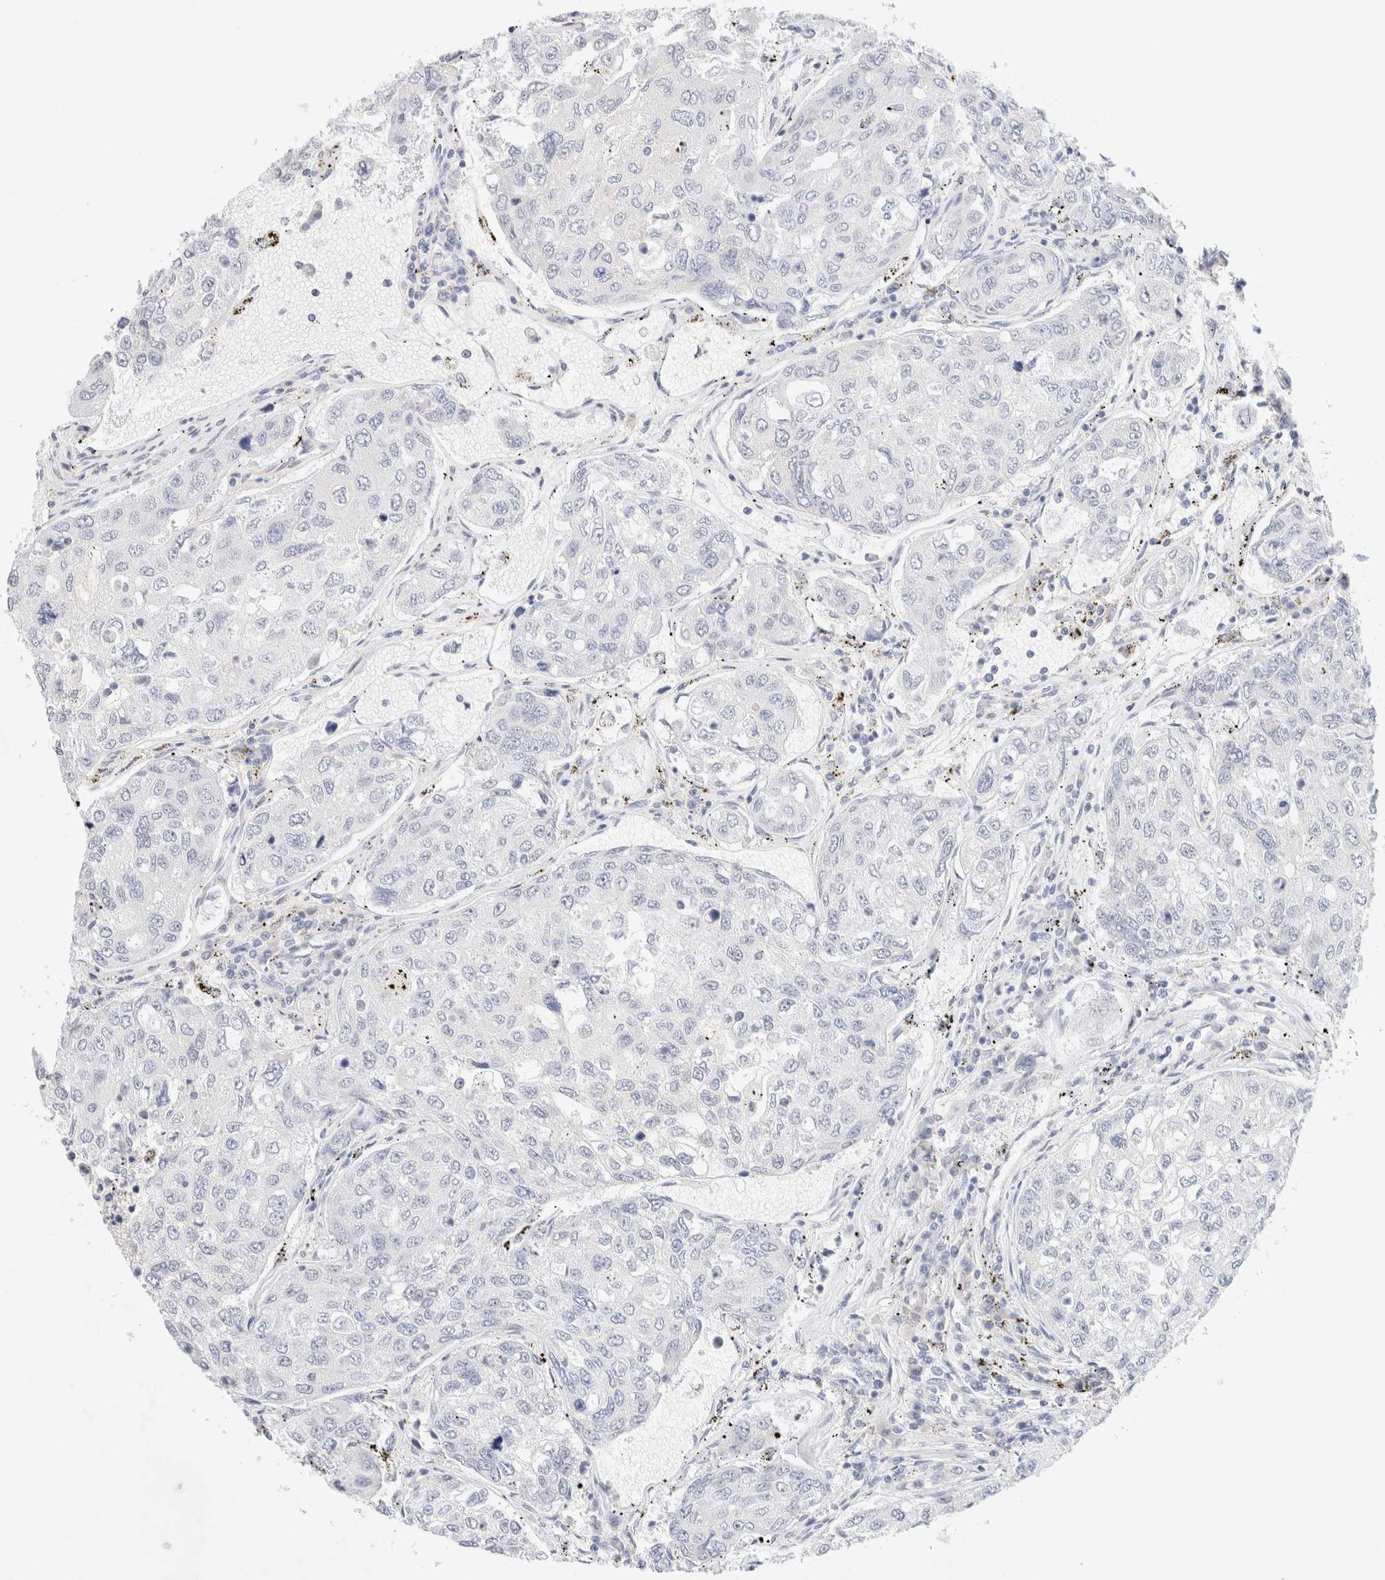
{"staining": {"intensity": "negative", "quantity": "none", "location": "none"}, "tissue": "urothelial cancer", "cell_type": "Tumor cells", "image_type": "cancer", "snomed": [{"axis": "morphology", "description": "Urothelial carcinoma, High grade"}, {"axis": "topography", "description": "Lymph node"}, {"axis": "topography", "description": "Urinary bladder"}], "caption": "DAB immunohistochemical staining of high-grade urothelial carcinoma demonstrates no significant staining in tumor cells.", "gene": "SLC25A48", "patient": {"sex": "male", "age": 51}}